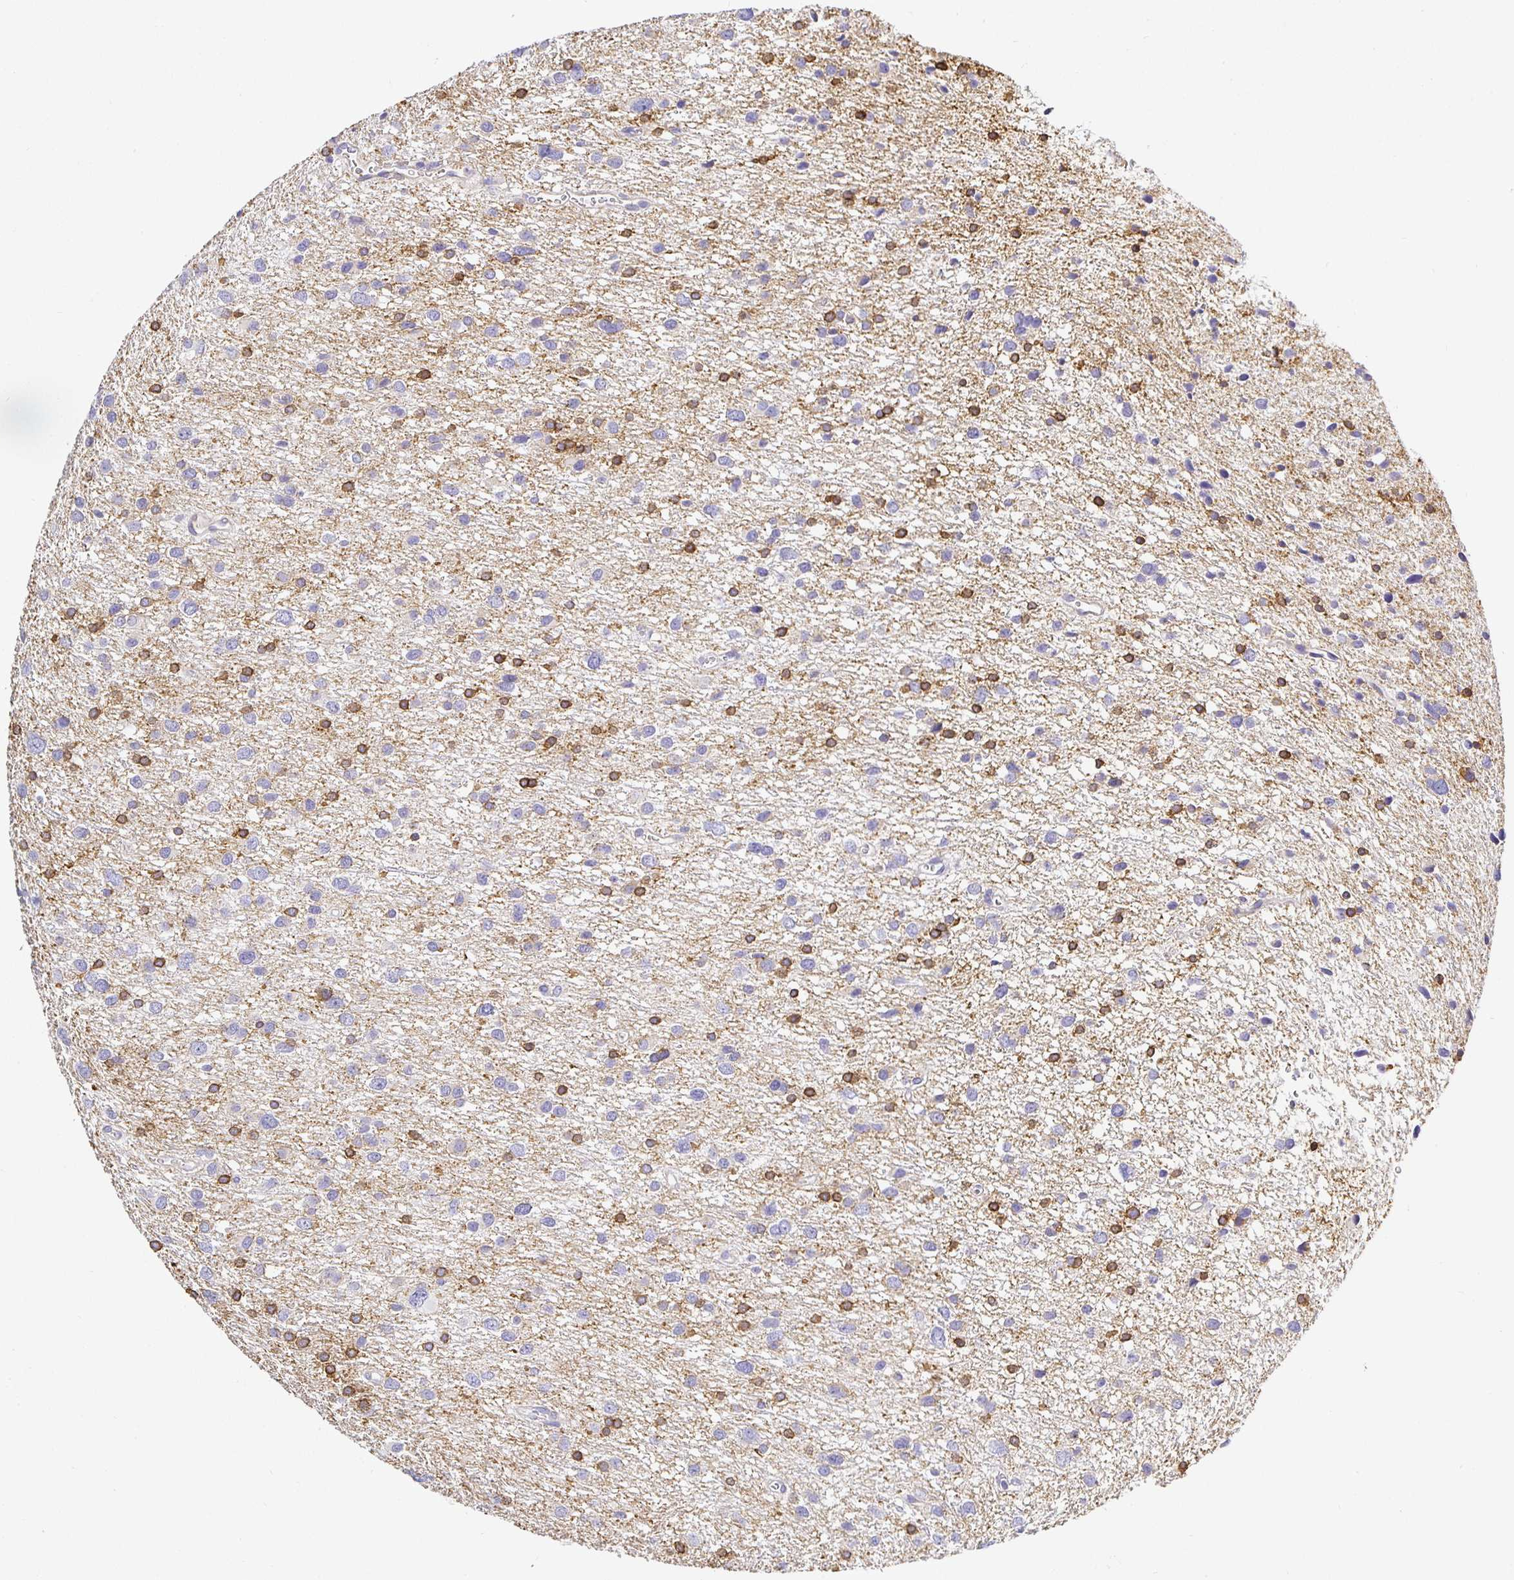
{"staining": {"intensity": "negative", "quantity": "none", "location": "none"}, "tissue": "glioma", "cell_type": "Tumor cells", "image_type": "cancer", "snomed": [{"axis": "morphology", "description": "Glioma, malignant, Low grade"}, {"axis": "topography", "description": "Brain"}], "caption": "The histopathology image reveals no significant staining in tumor cells of low-grade glioma (malignant). Brightfield microscopy of IHC stained with DAB (3,3'-diaminobenzidine) (brown) and hematoxylin (blue), captured at high magnification.", "gene": "OPALIN", "patient": {"sex": "female", "age": 55}}